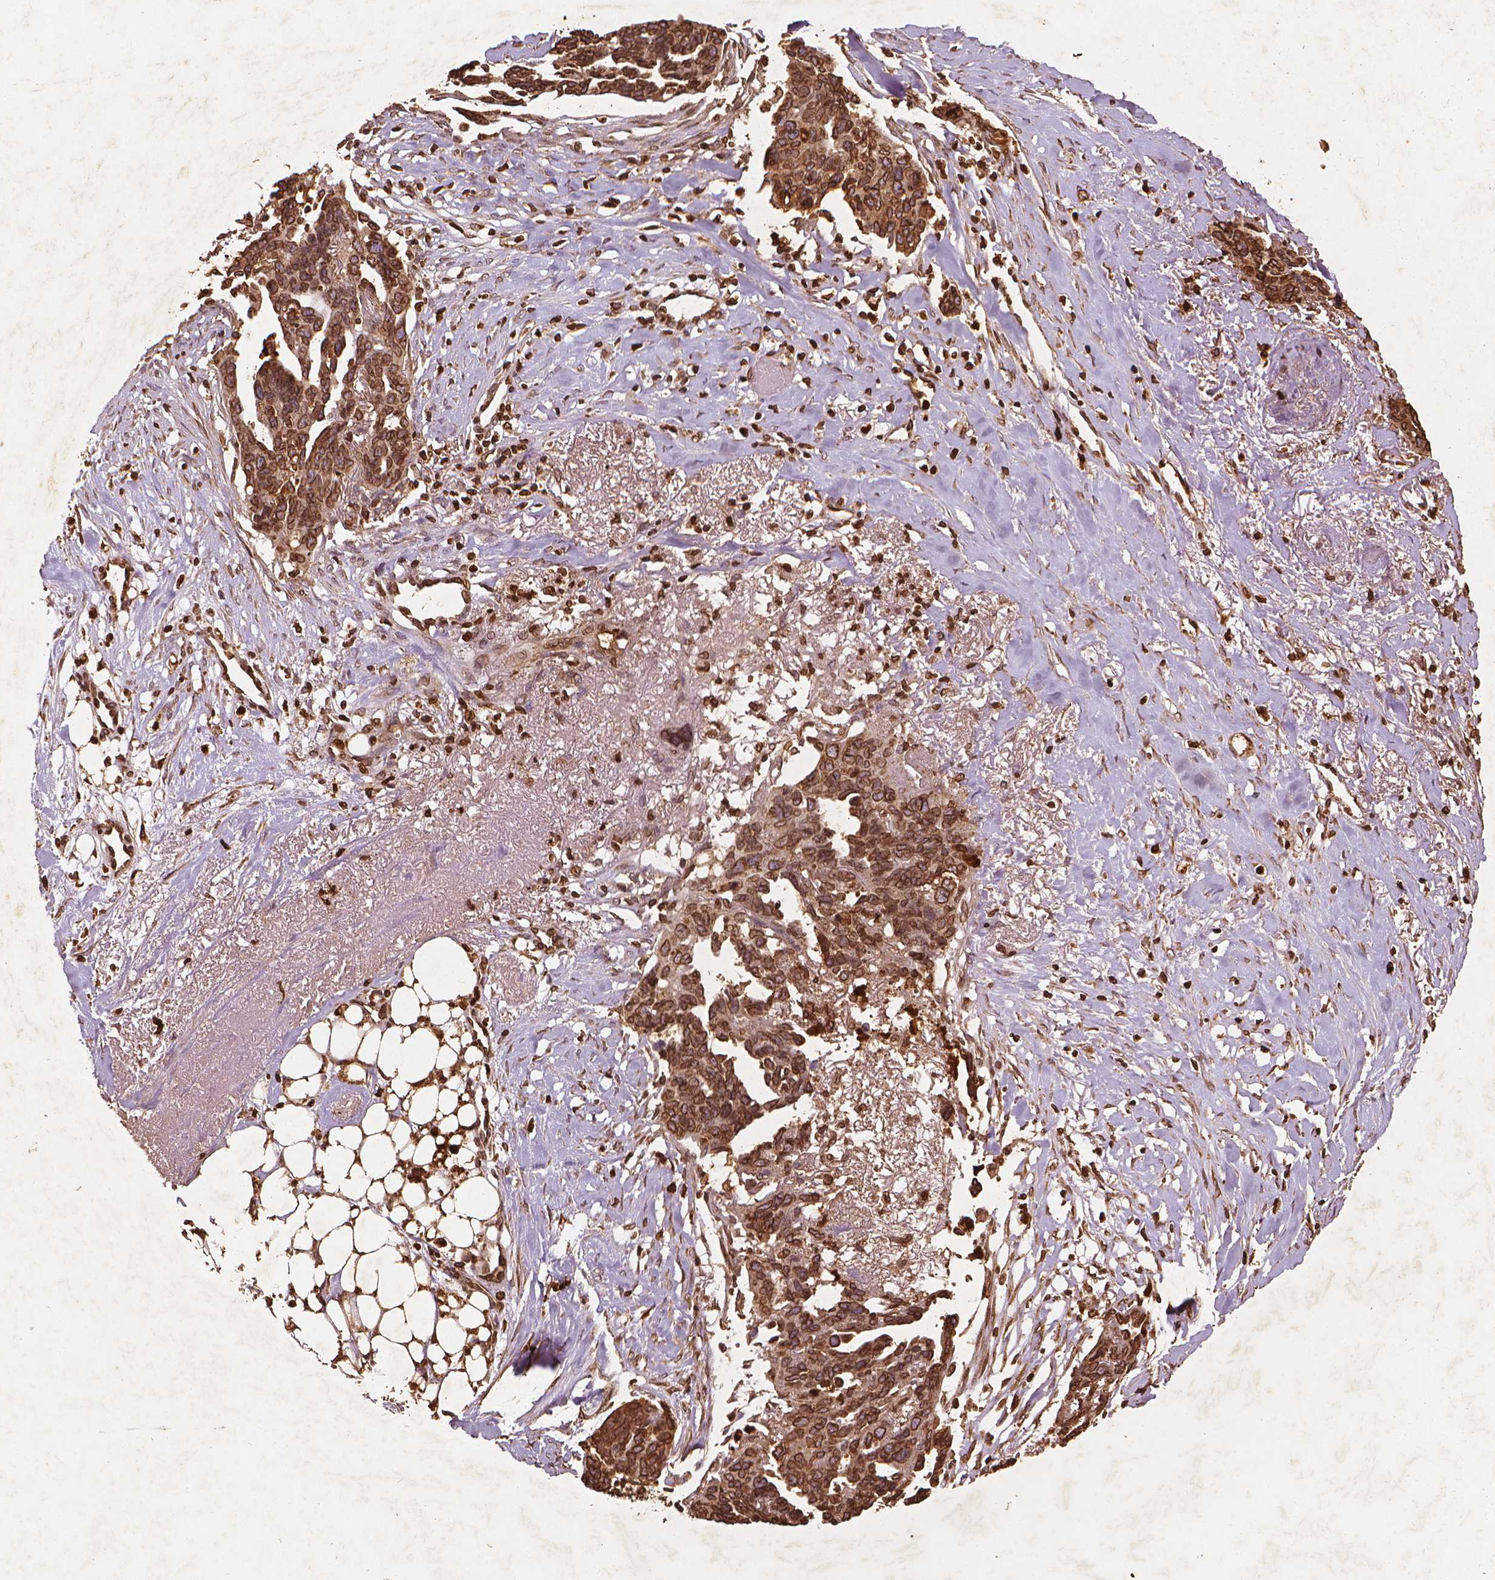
{"staining": {"intensity": "strong", "quantity": ">75%", "location": "cytoplasmic/membranous,nuclear"}, "tissue": "ovarian cancer", "cell_type": "Tumor cells", "image_type": "cancer", "snomed": [{"axis": "morphology", "description": "Cystadenocarcinoma, serous, NOS"}, {"axis": "topography", "description": "Ovary"}], "caption": "The immunohistochemical stain labels strong cytoplasmic/membranous and nuclear positivity in tumor cells of ovarian cancer (serous cystadenocarcinoma) tissue. (DAB IHC, brown staining for protein, blue staining for nuclei).", "gene": "LMNB1", "patient": {"sex": "female", "age": 69}}